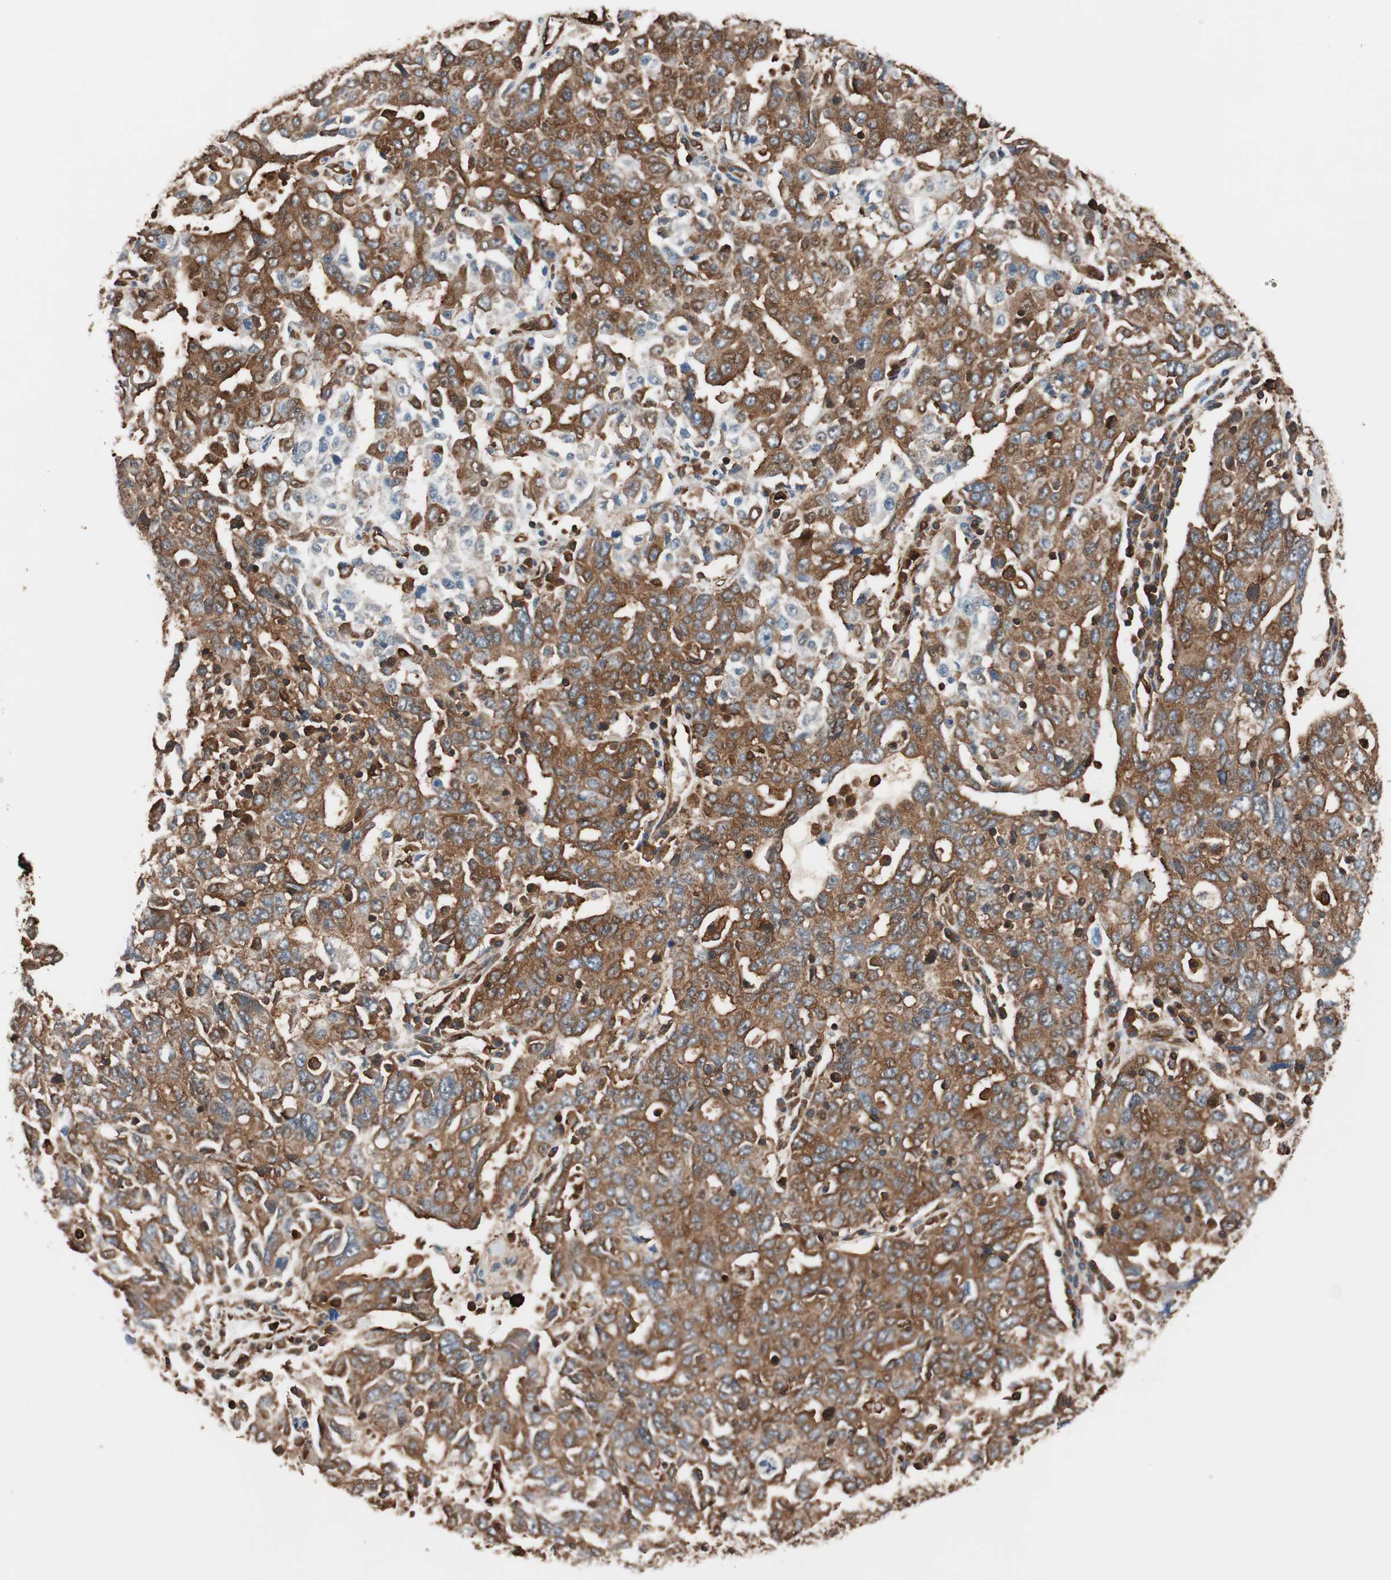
{"staining": {"intensity": "strong", "quantity": ">75%", "location": "cytoplasmic/membranous"}, "tissue": "ovarian cancer", "cell_type": "Tumor cells", "image_type": "cancer", "snomed": [{"axis": "morphology", "description": "Carcinoma, endometroid"}, {"axis": "topography", "description": "Ovary"}], "caption": "An immunohistochemistry photomicrograph of neoplastic tissue is shown. Protein staining in brown shows strong cytoplasmic/membranous positivity in ovarian cancer within tumor cells. (IHC, brightfield microscopy, high magnification).", "gene": "VASP", "patient": {"sex": "female", "age": 62}}